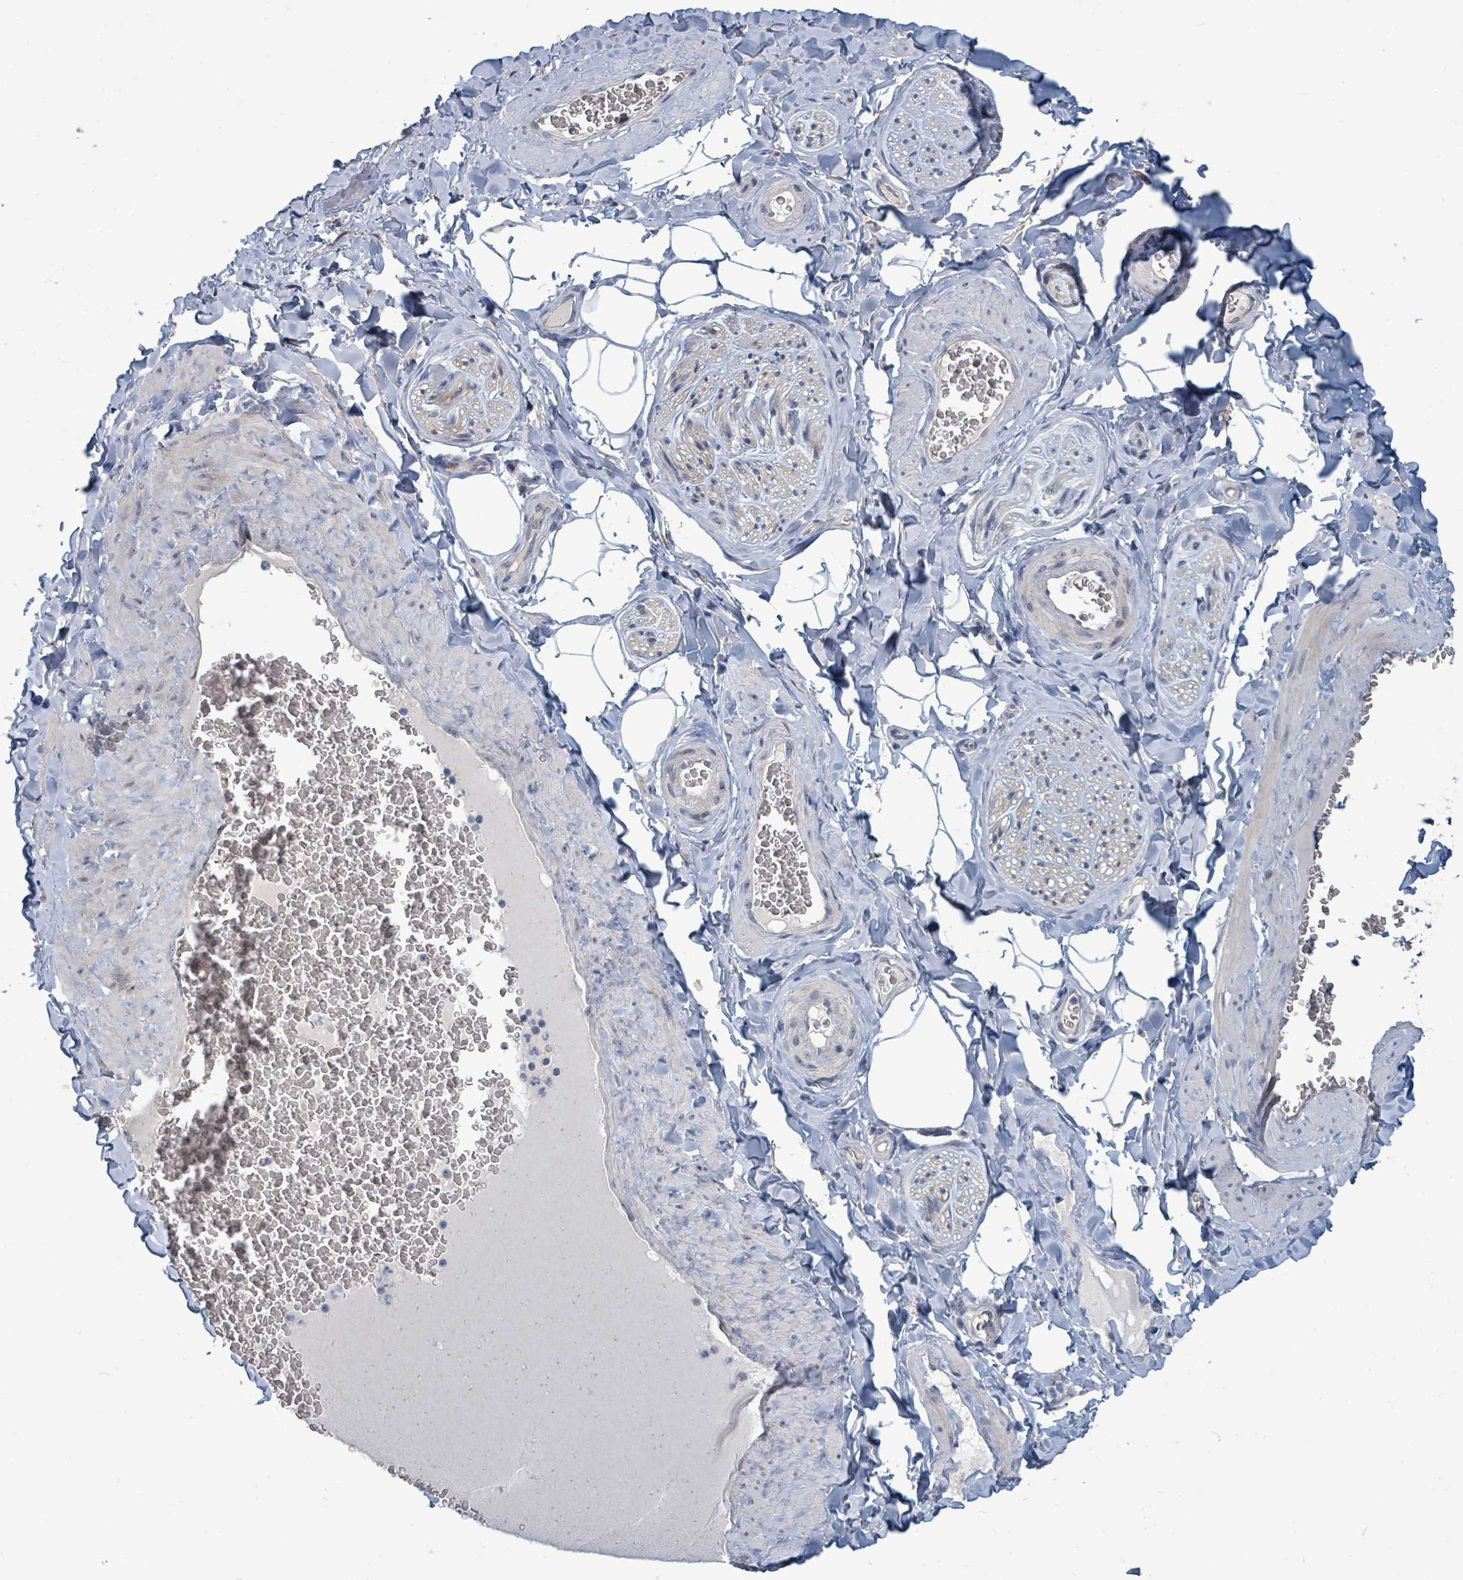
{"staining": {"intensity": "negative", "quantity": "none", "location": "none"}, "tissue": "adipose tissue", "cell_type": "Adipocytes", "image_type": "normal", "snomed": [{"axis": "morphology", "description": "Normal tissue, NOS"}, {"axis": "topography", "description": "Soft tissue"}, {"axis": "topography", "description": "Adipose tissue"}, {"axis": "topography", "description": "Vascular tissue"}, {"axis": "topography", "description": "Peripheral nerve tissue"}], "caption": "Immunohistochemistry (IHC) photomicrograph of unremarkable adipose tissue stained for a protein (brown), which demonstrates no positivity in adipocytes.", "gene": "TRDMT1", "patient": {"sex": "male", "age": 46}}